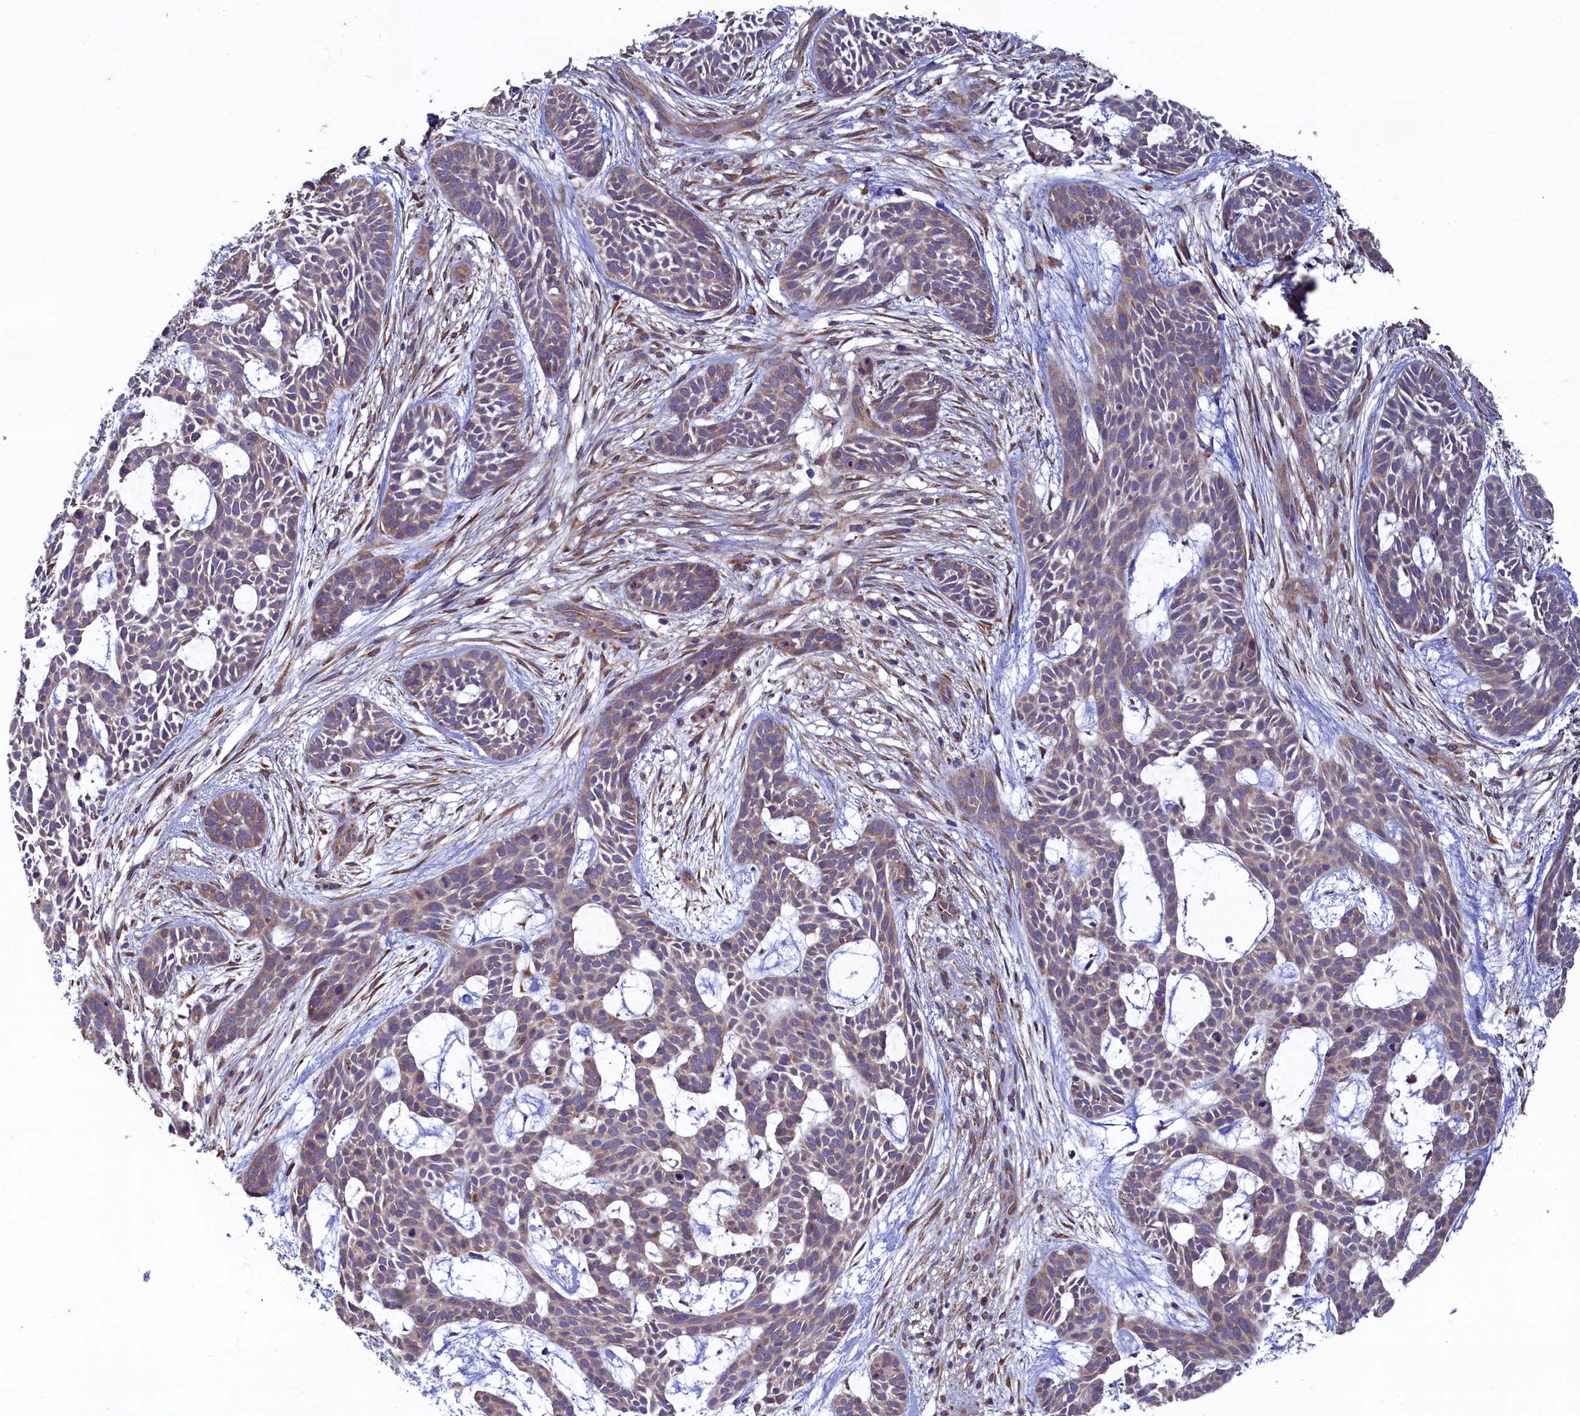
{"staining": {"intensity": "weak", "quantity": ">75%", "location": "cytoplasmic/membranous"}, "tissue": "skin cancer", "cell_type": "Tumor cells", "image_type": "cancer", "snomed": [{"axis": "morphology", "description": "Basal cell carcinoma"}, {"axis": "topography", "description": "Skin"}], "caption": "IHC of human skin basal cell carcinoma exhibits low levels of weak cytoplasmic/membranous expression in approximately >75% of tumor cells. The protein of interest is shown in brown color, while the nuclei are stained blue.", "gene": "SPATA2L", "patient": {"sex": "male", "age": 89}}